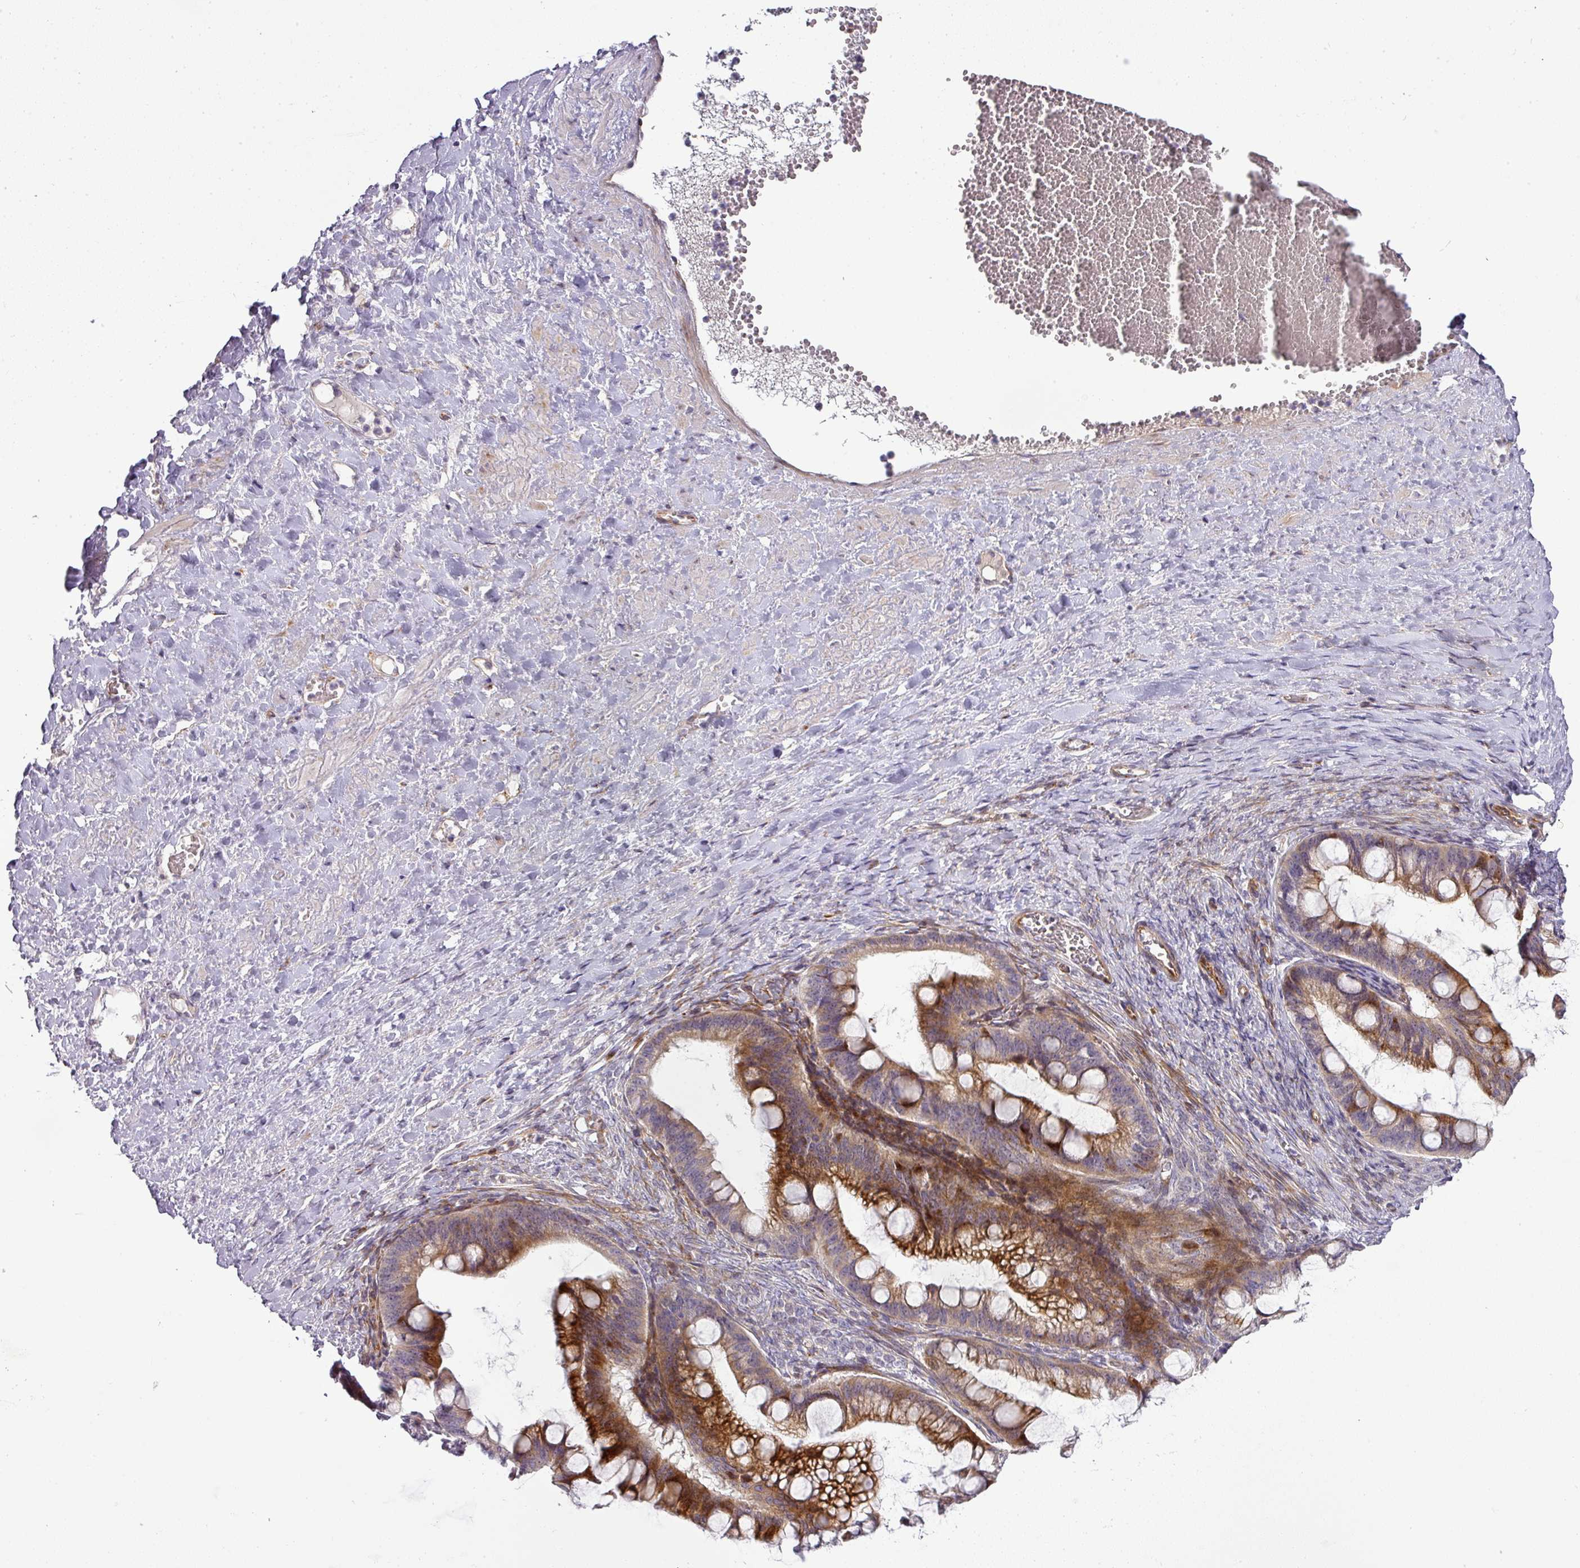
{"staining": {"intensity": "strong", "quantity": "25%-75%", "location": "cytoplasmic/membranous,nuclear"}, "tissue": "ovarian cancer", "cell_type": "Tumor cells", "image_type": "cancer", "snomed": [{"axis": "morphology", "description": "Cystadenocarcinoma, mucinous, NOS"}, {"axis": "topography", "description": "Ovary"}], "caption": "Ovarian cancer (mucinous cystadenocarcinoma) was stained to show a protein in brown. There is high levels of strong cytoplasmic/membranous and nuclear expression in approximately 25%-75% of tumor cells.", "gene": "ATP6V1F", "patient": {"sex": "female", "age": 73}}